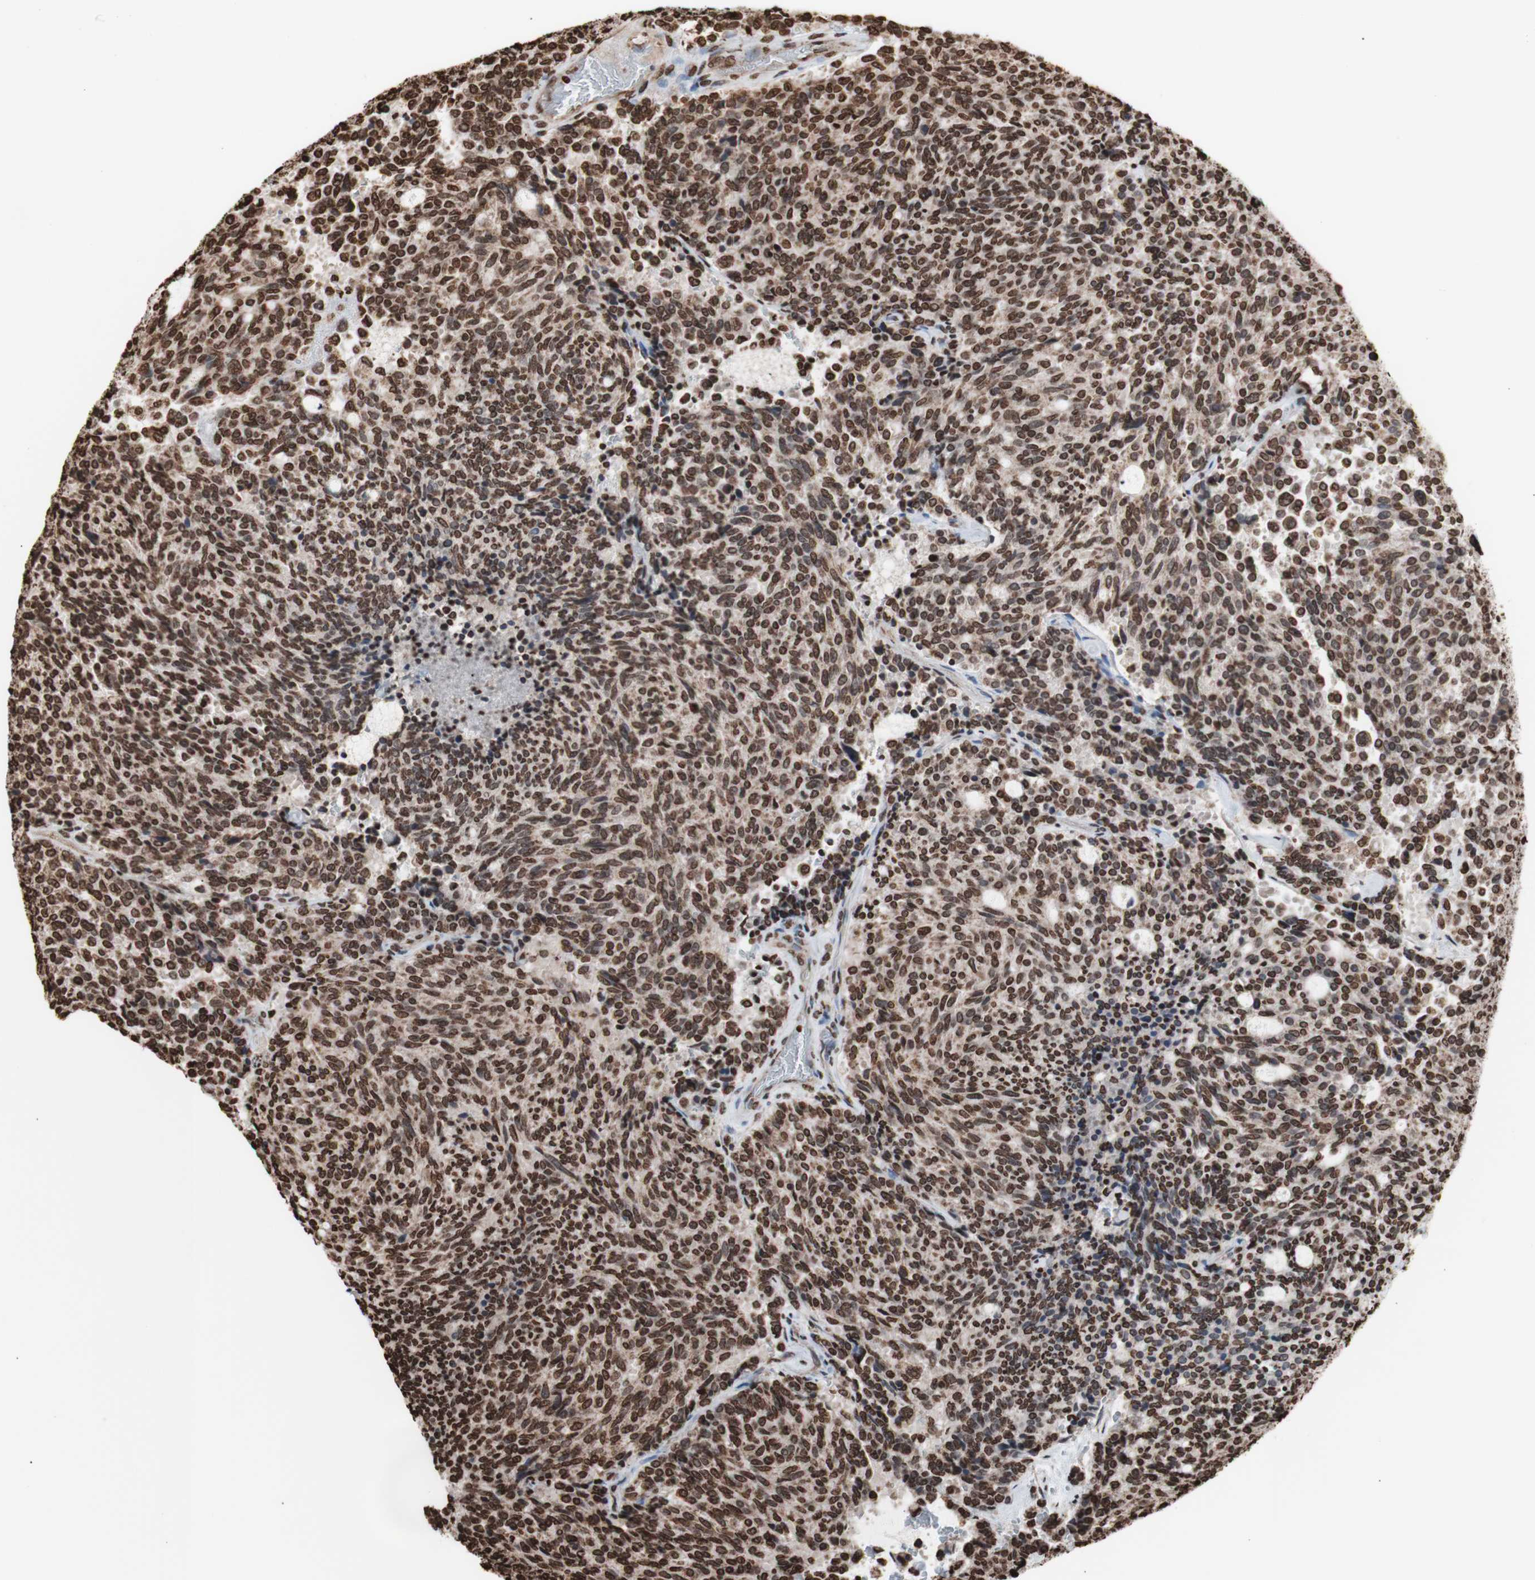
{"staining": {"intensity": "moderate", "quantity": ">75%", "location": "nuclear"}, "tissue": "carcinoid", "cell_type": "Tumor cells", "image_type": "cancer", "snomed": [{"axis": "morphology", "description": "Carcinoid, malignant, NOS"}, {"axis": "topography", "description": "Pancreas"}], "caption": "High-magnification brightfield microscopy of carcinoid stained with DAB (3,3'-diaminobenzidine) (brown) and counterstained with hematoxylin (blue). tumor cells exhibit moderate nuclear positivity is appreciated in about>75% of cells.", "gene": "SNAI2", "patient": {"sex": "female", "age": 54}}